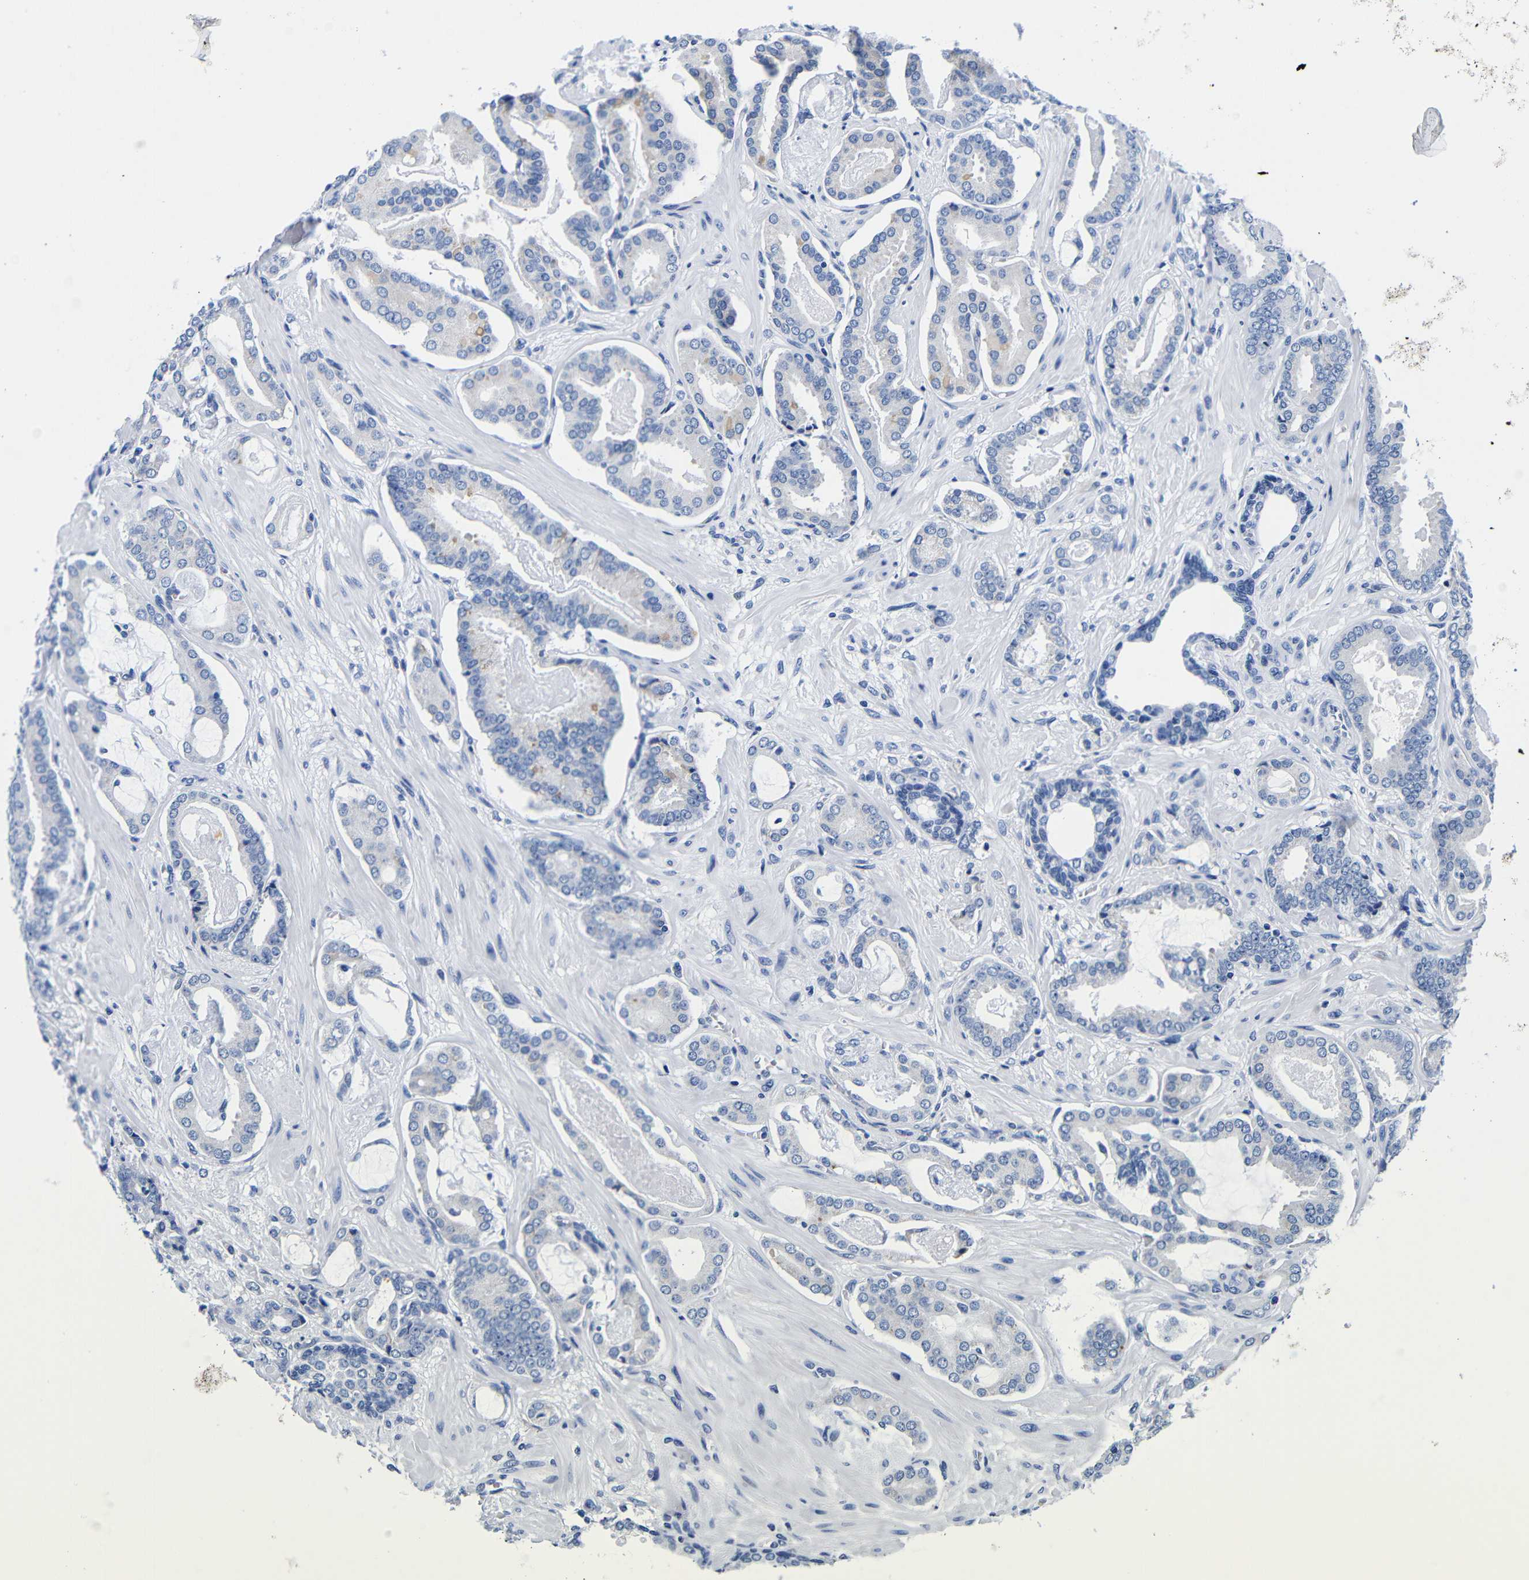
{"staining": {"intensity": "negative", "quantity": "none", "location": "none"}, "tissue": "prostate cancer", "cell_type": "Tumor cells", "image_type": "cancer", "snomed": [{"axis": "morphology", "description": "Adenocarcinoma, Low grade"}, {"axis": "topography", "description": "Prostate"}], "caption": "IHC of human prostate cancer (low-grade adenocarcinoma) displays no staining in tumor cells. (Brightfield microscopy of DAB IHC at high magnification).", "gene": "CLEC4G", "patient": {"sex": "male", "age": 53}}